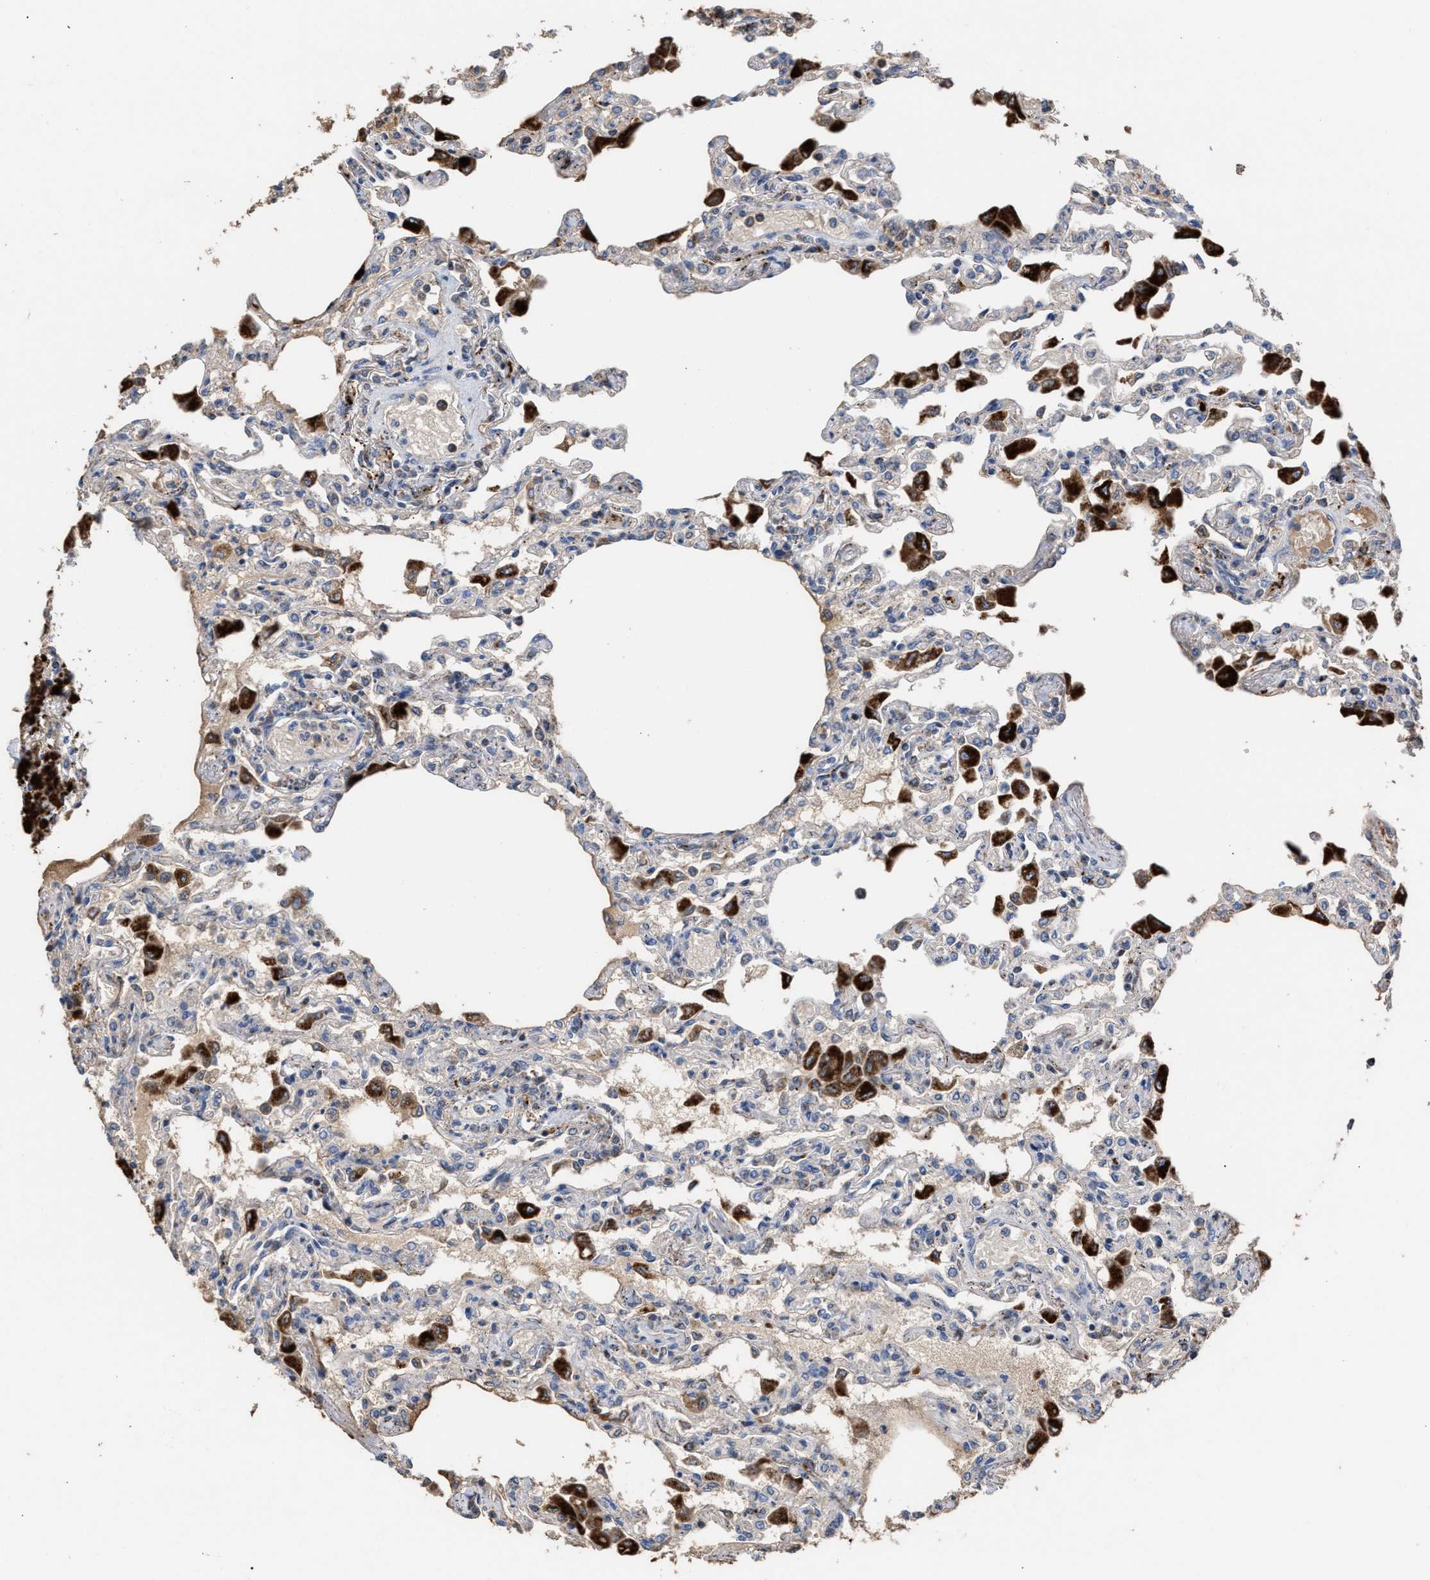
{"staining": {"intensity": "moderate", "quantity": "<25%", "location": "cytoplasmic/membranous"}, "tissue": "lung", "cell_type": "Alveolar cells", "image_type": "normal", "snomed": [{"axis": "morphology", "description": "Normal tissue, NOS"}, {"axis": "topography", "description": "Bronchus"}, {"axis": "topography", "description": "Lung"}], "caption": "Alveolar cells show low levels of moderate cytoplasmic/membranous staining in approximately <25% of cells in normal lung. The protein of interest is stained brown, and the nuclei are stained in blue (DAB IHC with brightfield microscopy, high magnification).", "gene": "ELMO3", "patient": {"sex": "female", "age": 49}}